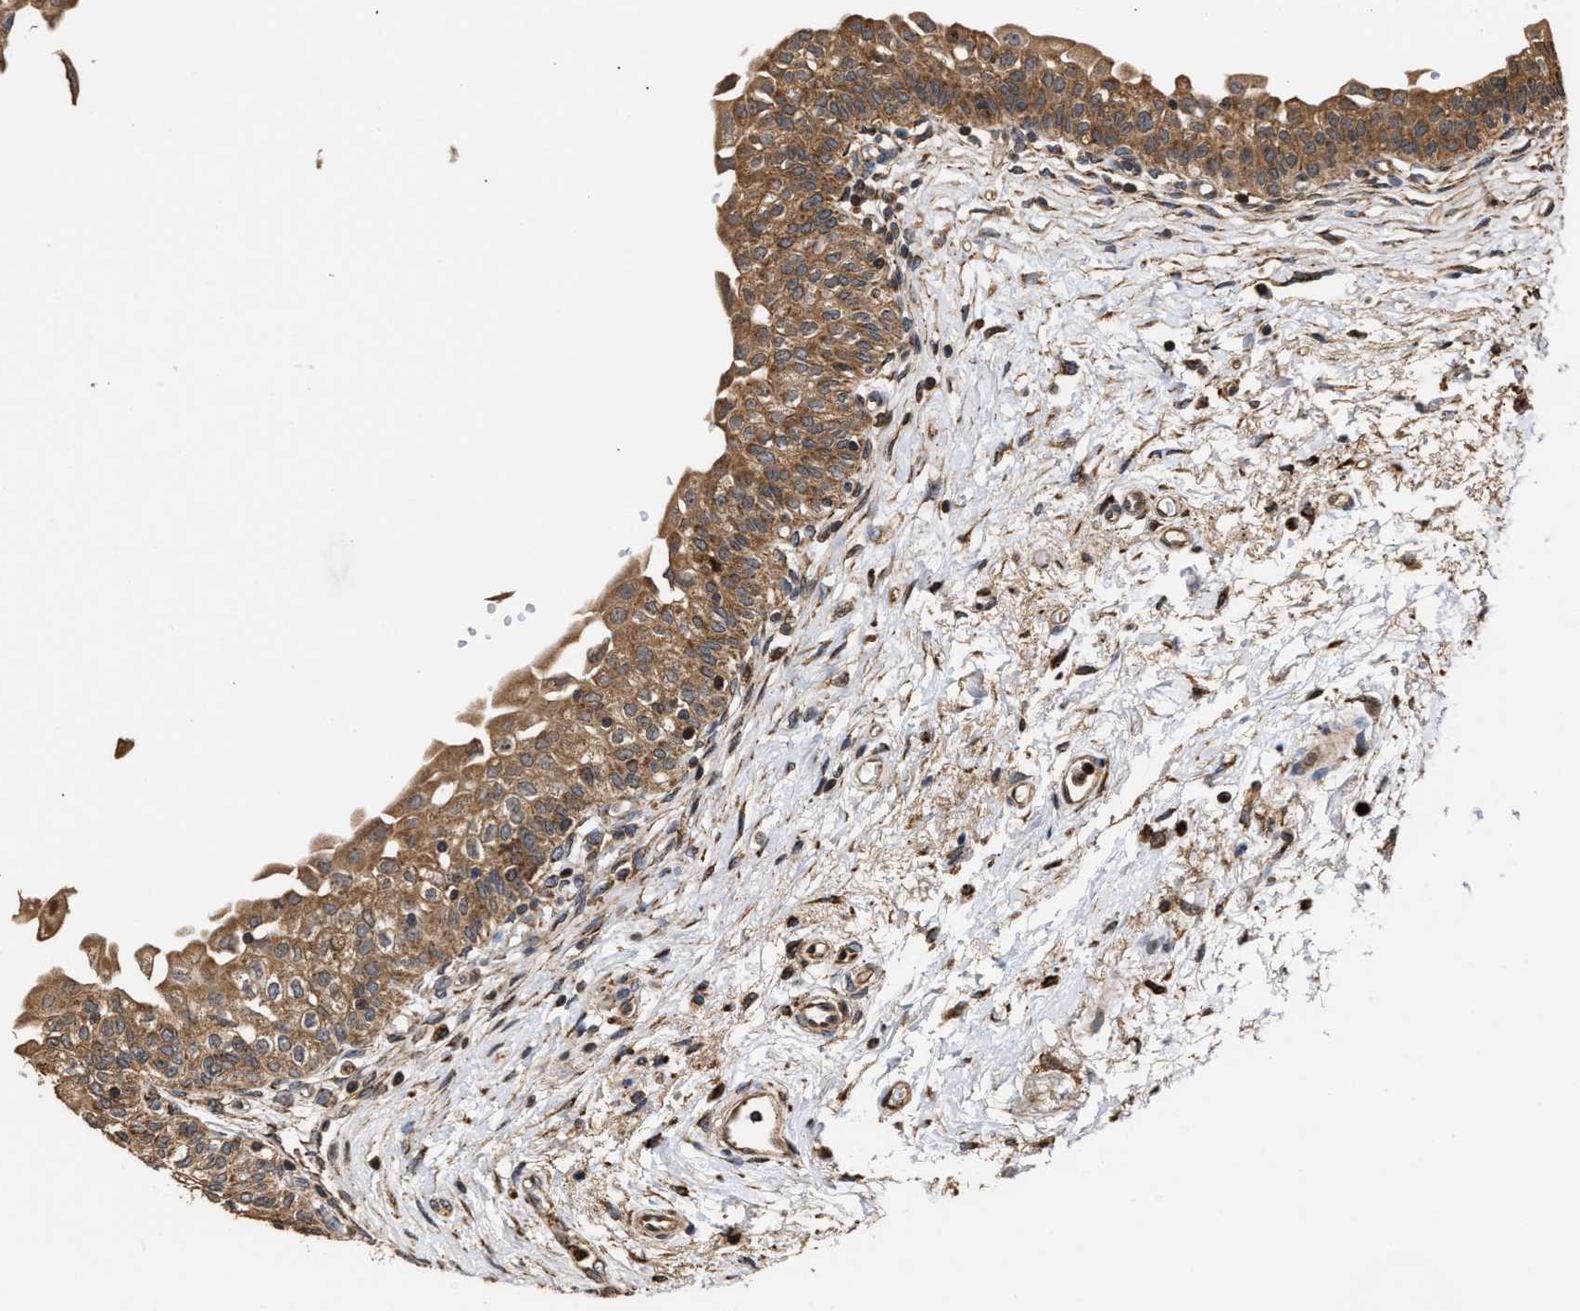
{"staining": {"intensity": "moderate", "quantity": ">75%", "location": "cytoplasmic/membranous"}, "tissue": "urinary bladder", "cell_type": "Urothelial cells", "image_type": "normal", "snomed": [{"axis": "morphology", "description": "Normal tissue, NOS"}, {"axis": "topography", "description": "Urinary bladder"}], "caption": "An IHC photomicrograph of benign tissue is shown. Protein staining in brown labels moderate cytoplasmic/membranous positivity in urinary bladder within urothelial cells. (DAB IHC, brown staining for protein, blue staining for nuclei).", "gene": "GOSR1", "patient": {"sex": "male", "age": 55}}